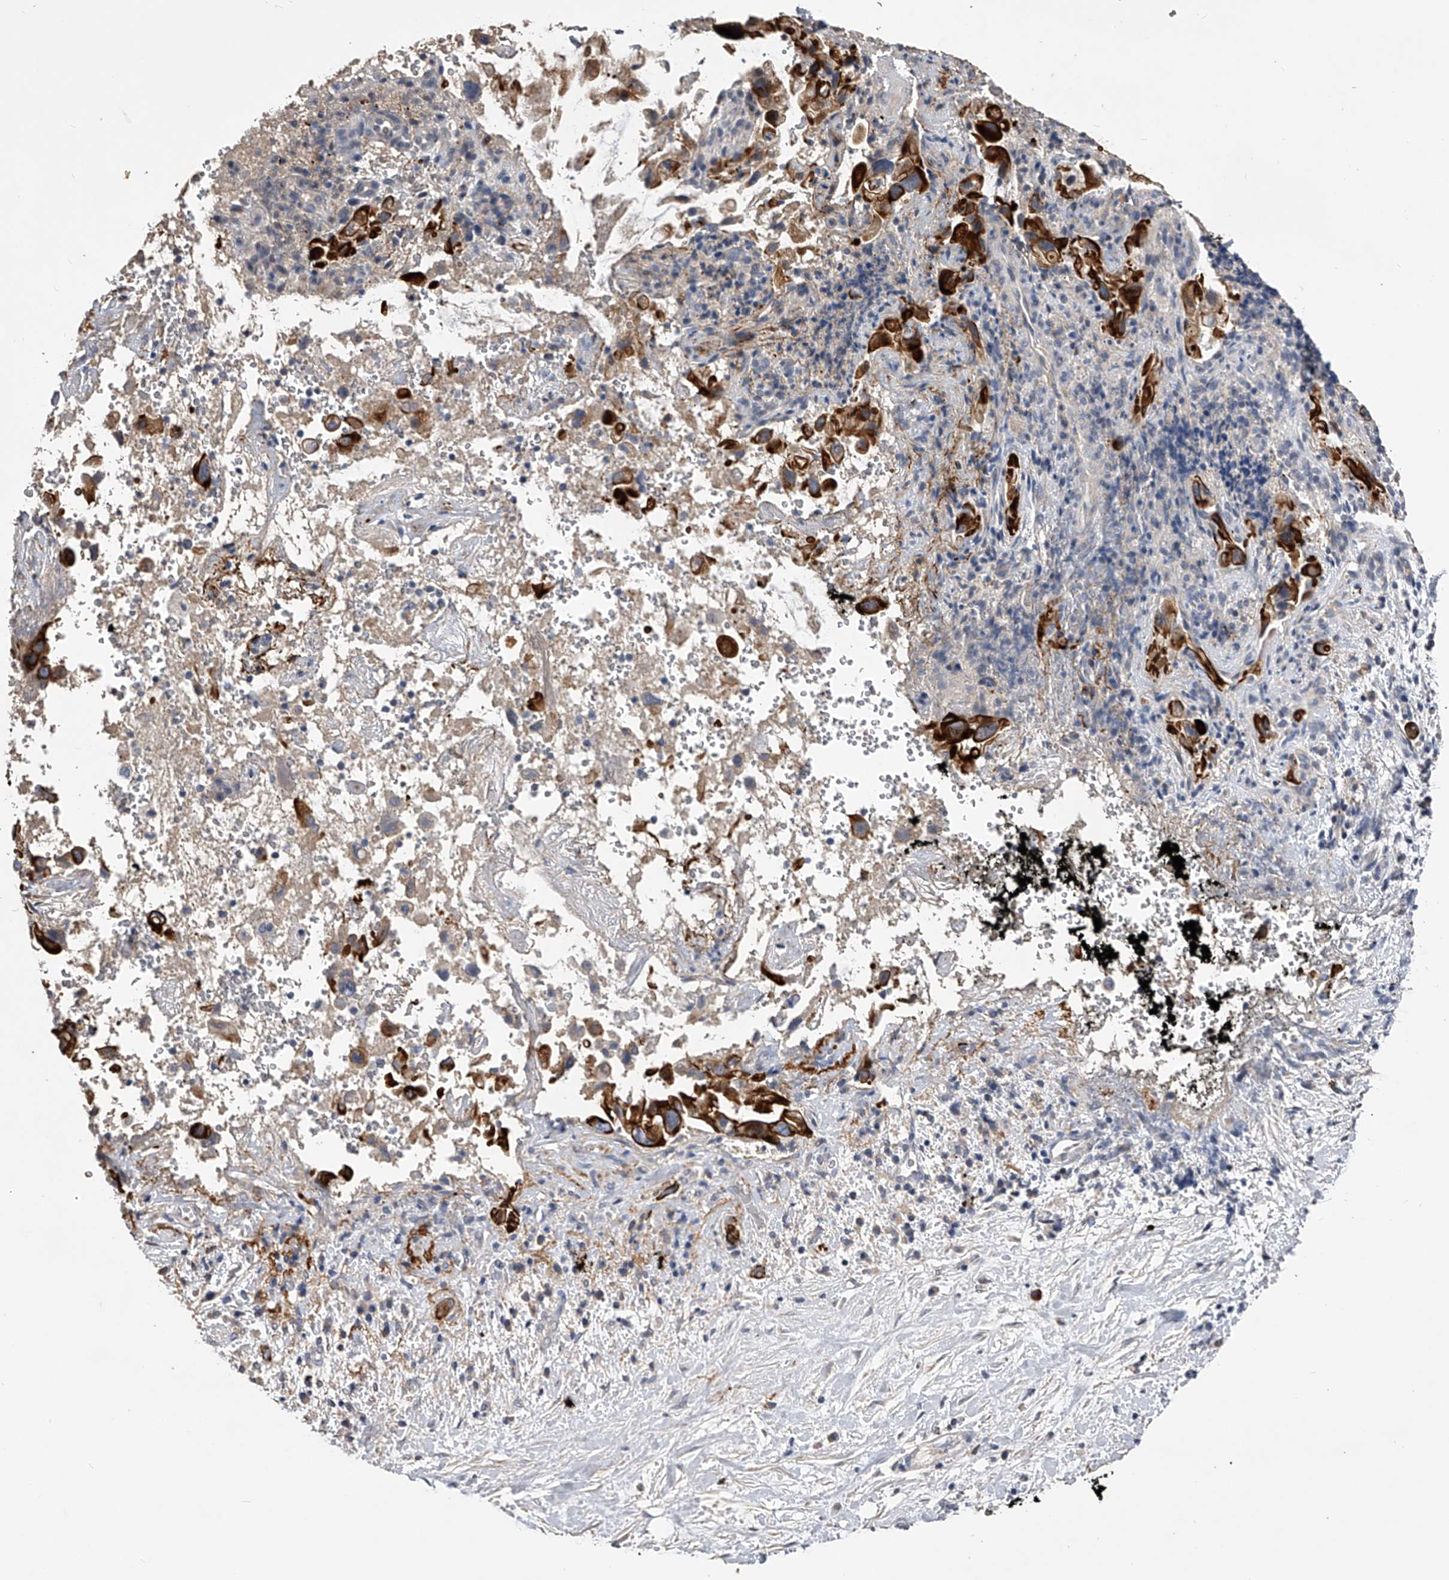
{"staining": {"intensity": "strong", "quantity": "25%-75%", "location": "cytoplasmic/membranous"}, "tissue": "pancreatic cancer", "cell_type": "Tumor cells", "image_type": "cancer", "snomed": [{"axis": "morphology", "description": "Inflammation, NOS"}, {"axis": "morphology", "description": "Adenocarcinoma, NOS"}, {"axis": "topography", "description": "Pancreas"}], "caption": "Adenocarcinoma (pancreatic) stained for a protein displays strong cytoplasmic/membranous positivity in tumor cells.", "gene": "MDN1", "patient": {"sex": "female", "age": 56}}